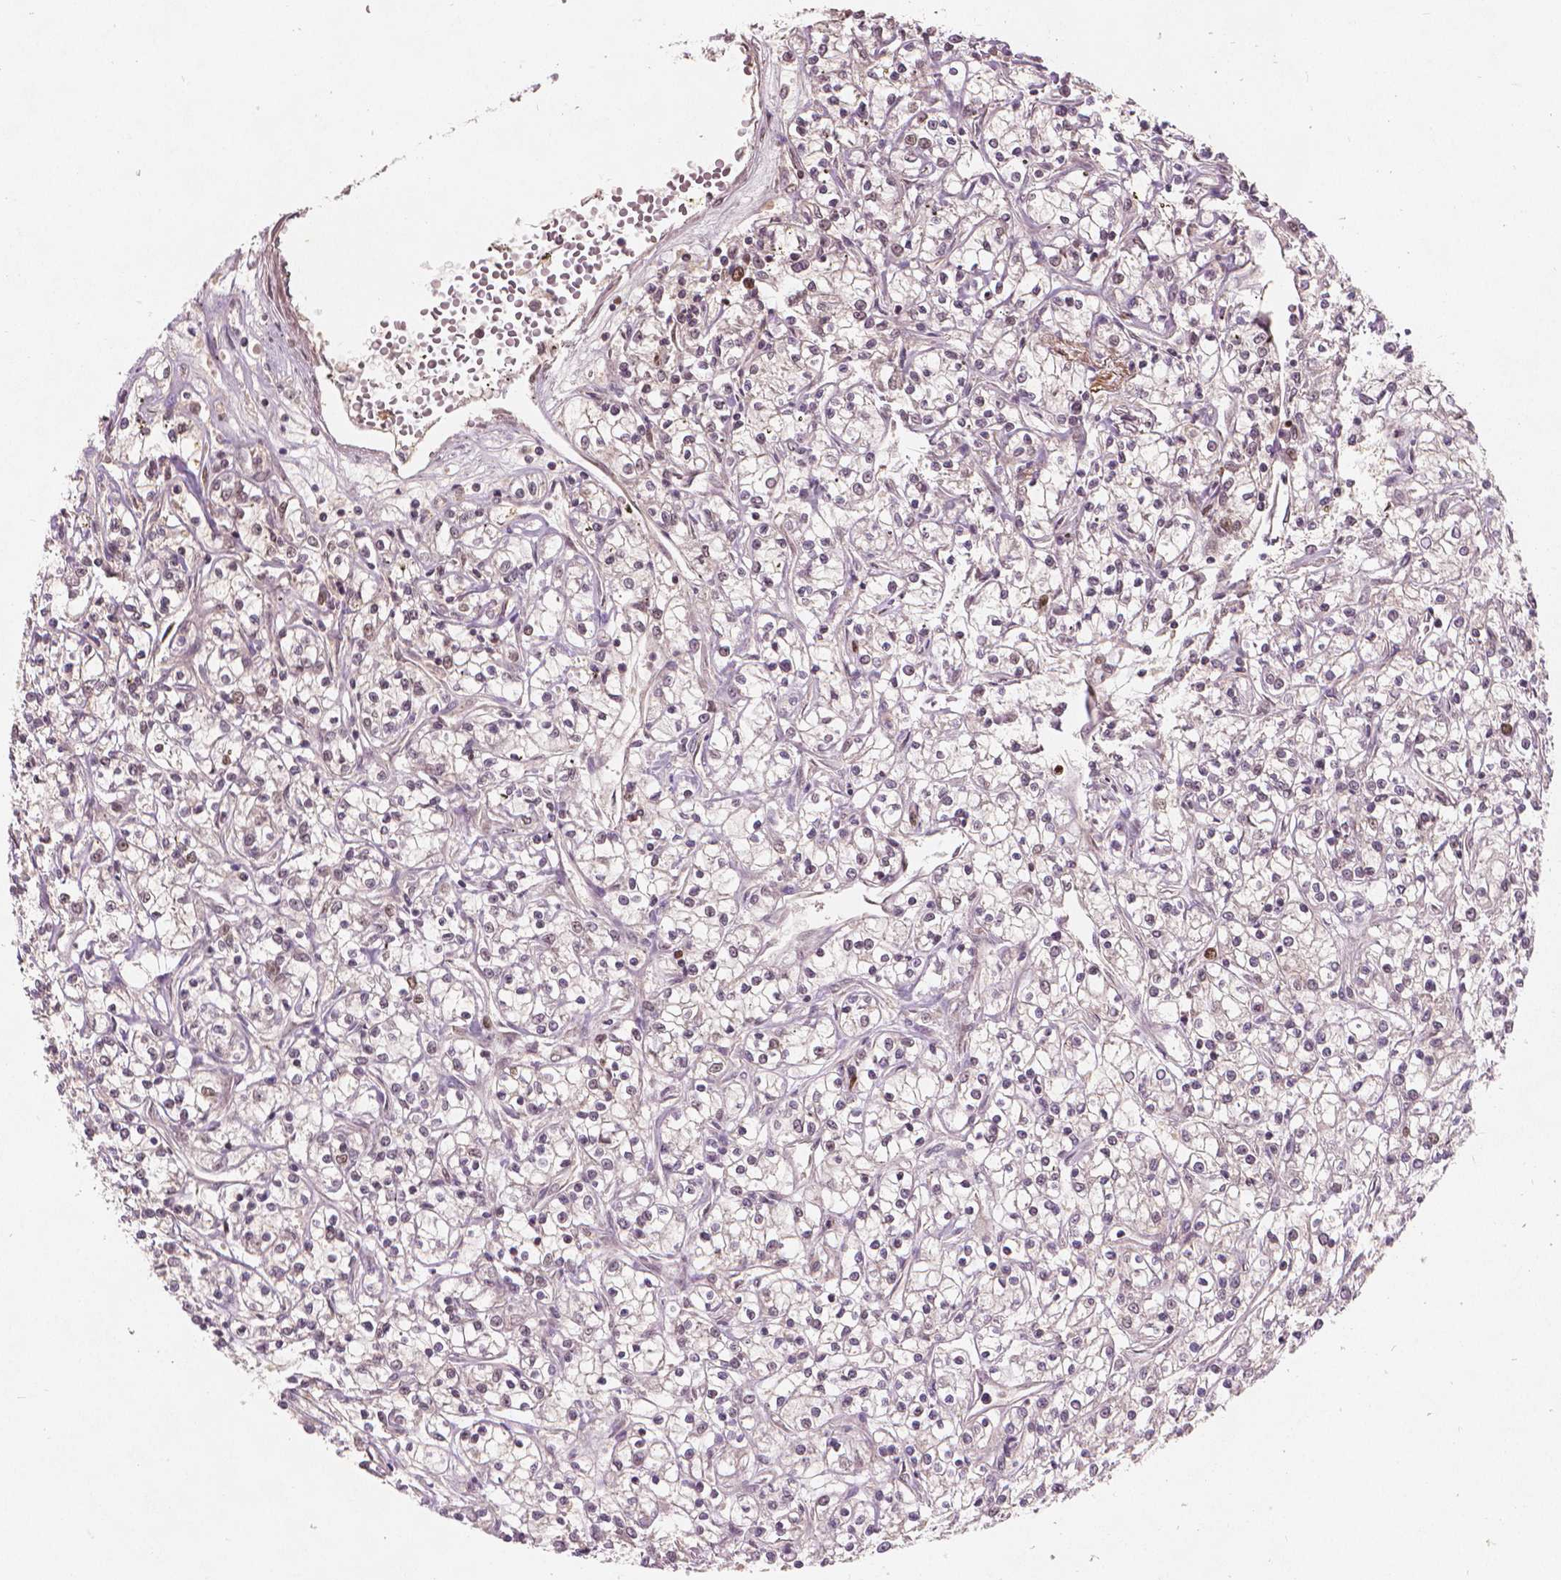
{"staining": {"intensity": "weak", "quantity": "<25%", "location": "nuclear"}, "tissue": "renal cancer", "cell_type": "Tumor cells", "image_type": "cancer", "snomed": [{"axis": "morphology", "description": "Adenocarcinoma, NOS"}, {"axis": "topography", "description": "Kidney"}], "caption": "This is an immunohistochemistry (IHC) image of renal adenocarcinoma. There is no expression in tumor cells.", "gene": "NSD2", "patient": {"sex": "female", "age": 59}}